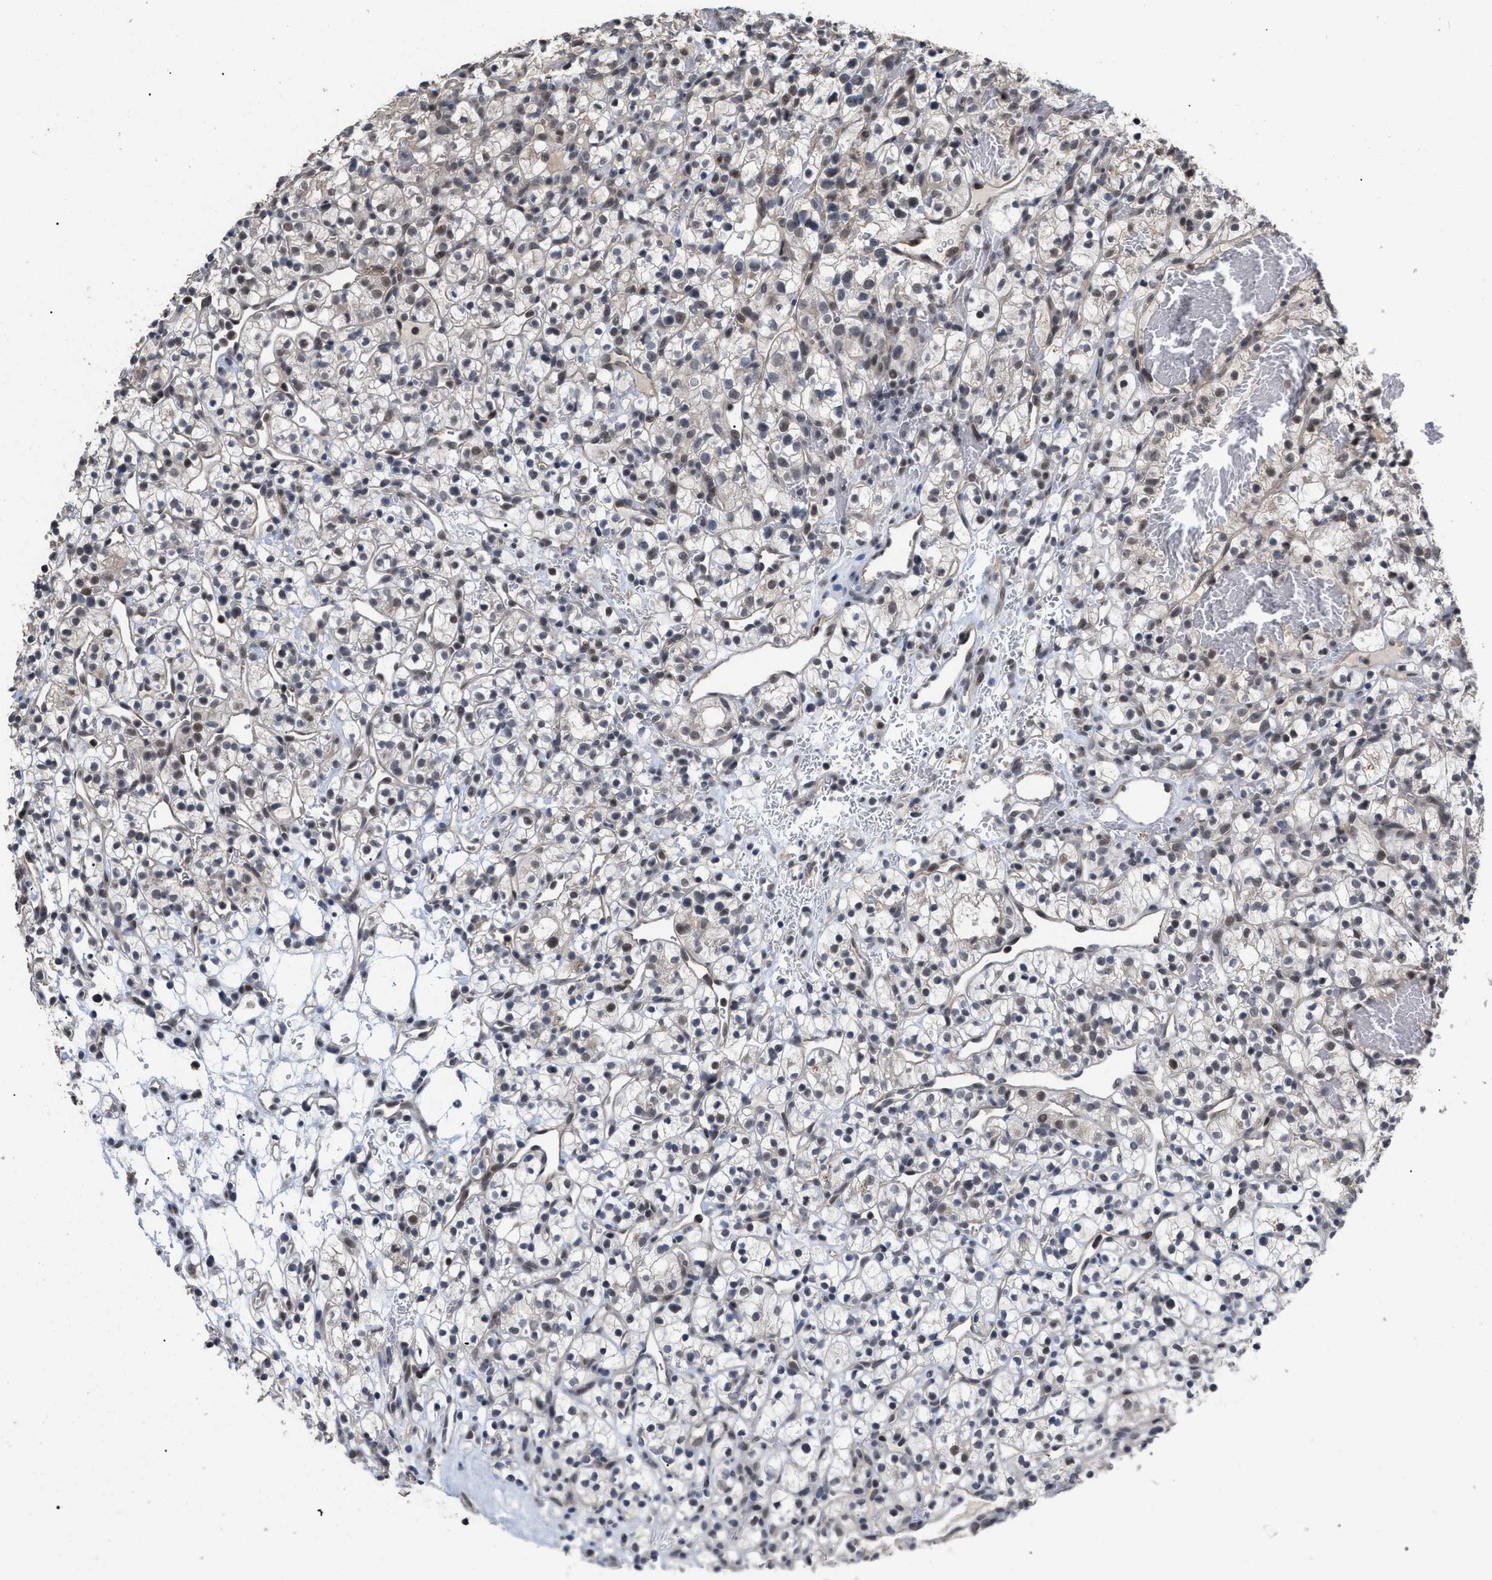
{"staining": {"intensity": "weak", "quantity": "25%-75%", "location": "nuclear"}, "tissue": "renal cancer", "cell_type": "Tumor cells", "image_type": "cancer", "snomed": [{"axis": "morphology", "description": "Adenocarcinoma, NOS"}, {"axis": "topography", "description": "Kidney"}], "caption": "Immunohistochemical staining of renal cancer (adenocarcinoma) demonstrates low levels of weak nuclear expression in about 25%-75% of tumor cells.", "gene": "JAZF1", "patient": {"sex": "female", "age": 57}}